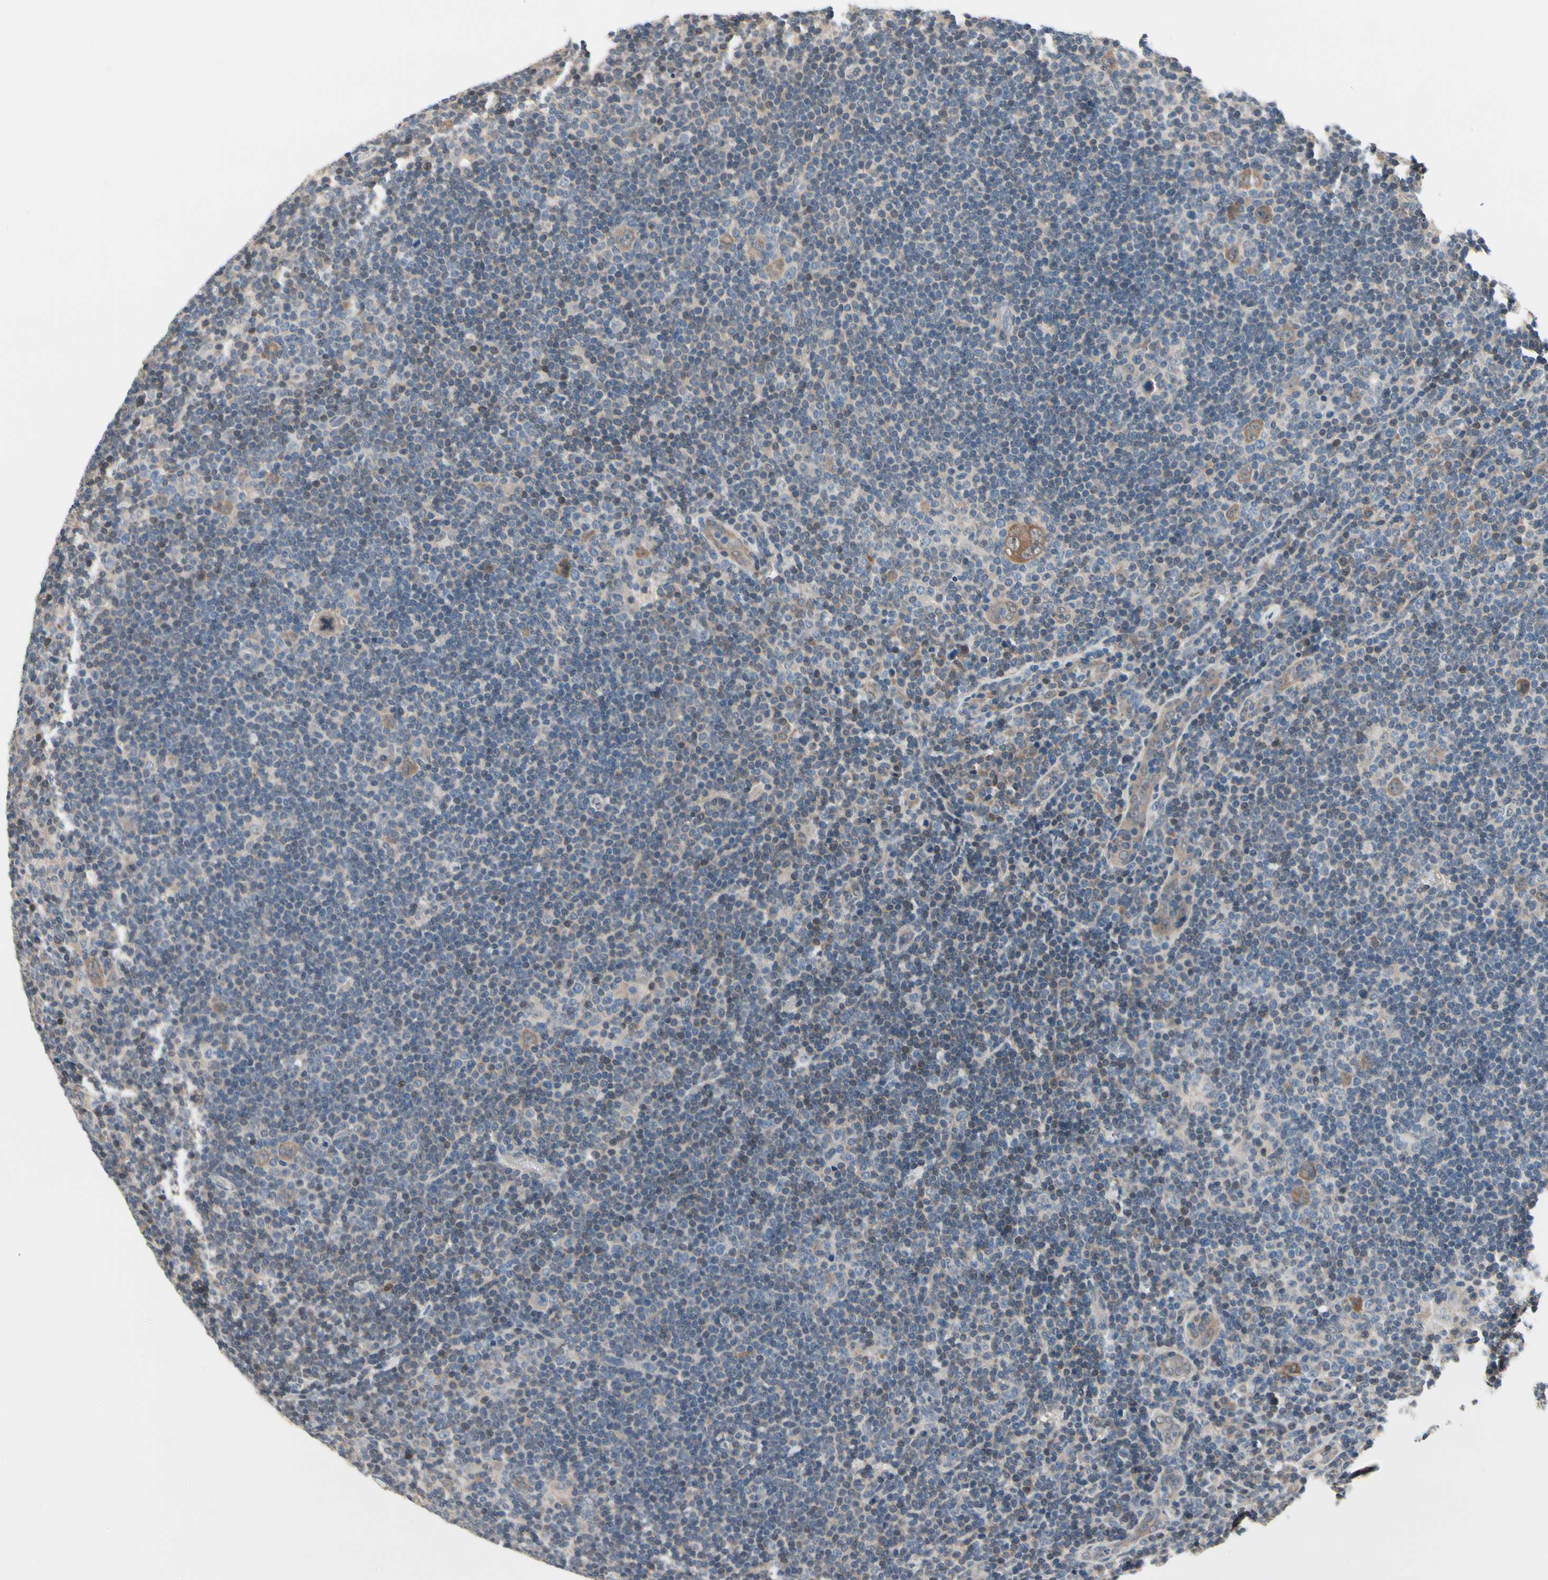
{"staining": {"intensity": "moderate", "quantity": ">75%", "location": "cytoplasmic/membranous"}, "tissue": "lymphoma", "cell_type": "Tumor cells", "image_type": "cancer", "snomed": [{"axis": "morphology", "description": "Hodgkin's disease, NOS"}, {"axis": "topography", "description": "Lymph node"}], "caption": "Protein staining of Hodgkin's disease tissue shows moderate cytoplasmic/membranous positivity in about >75% of tumor cells. Immunohistochemistry stains the protein of interest in brown and the nuclei are stained blue.", "gene": "PRDX6", "patient": {"sex": "female", "age": 57}}